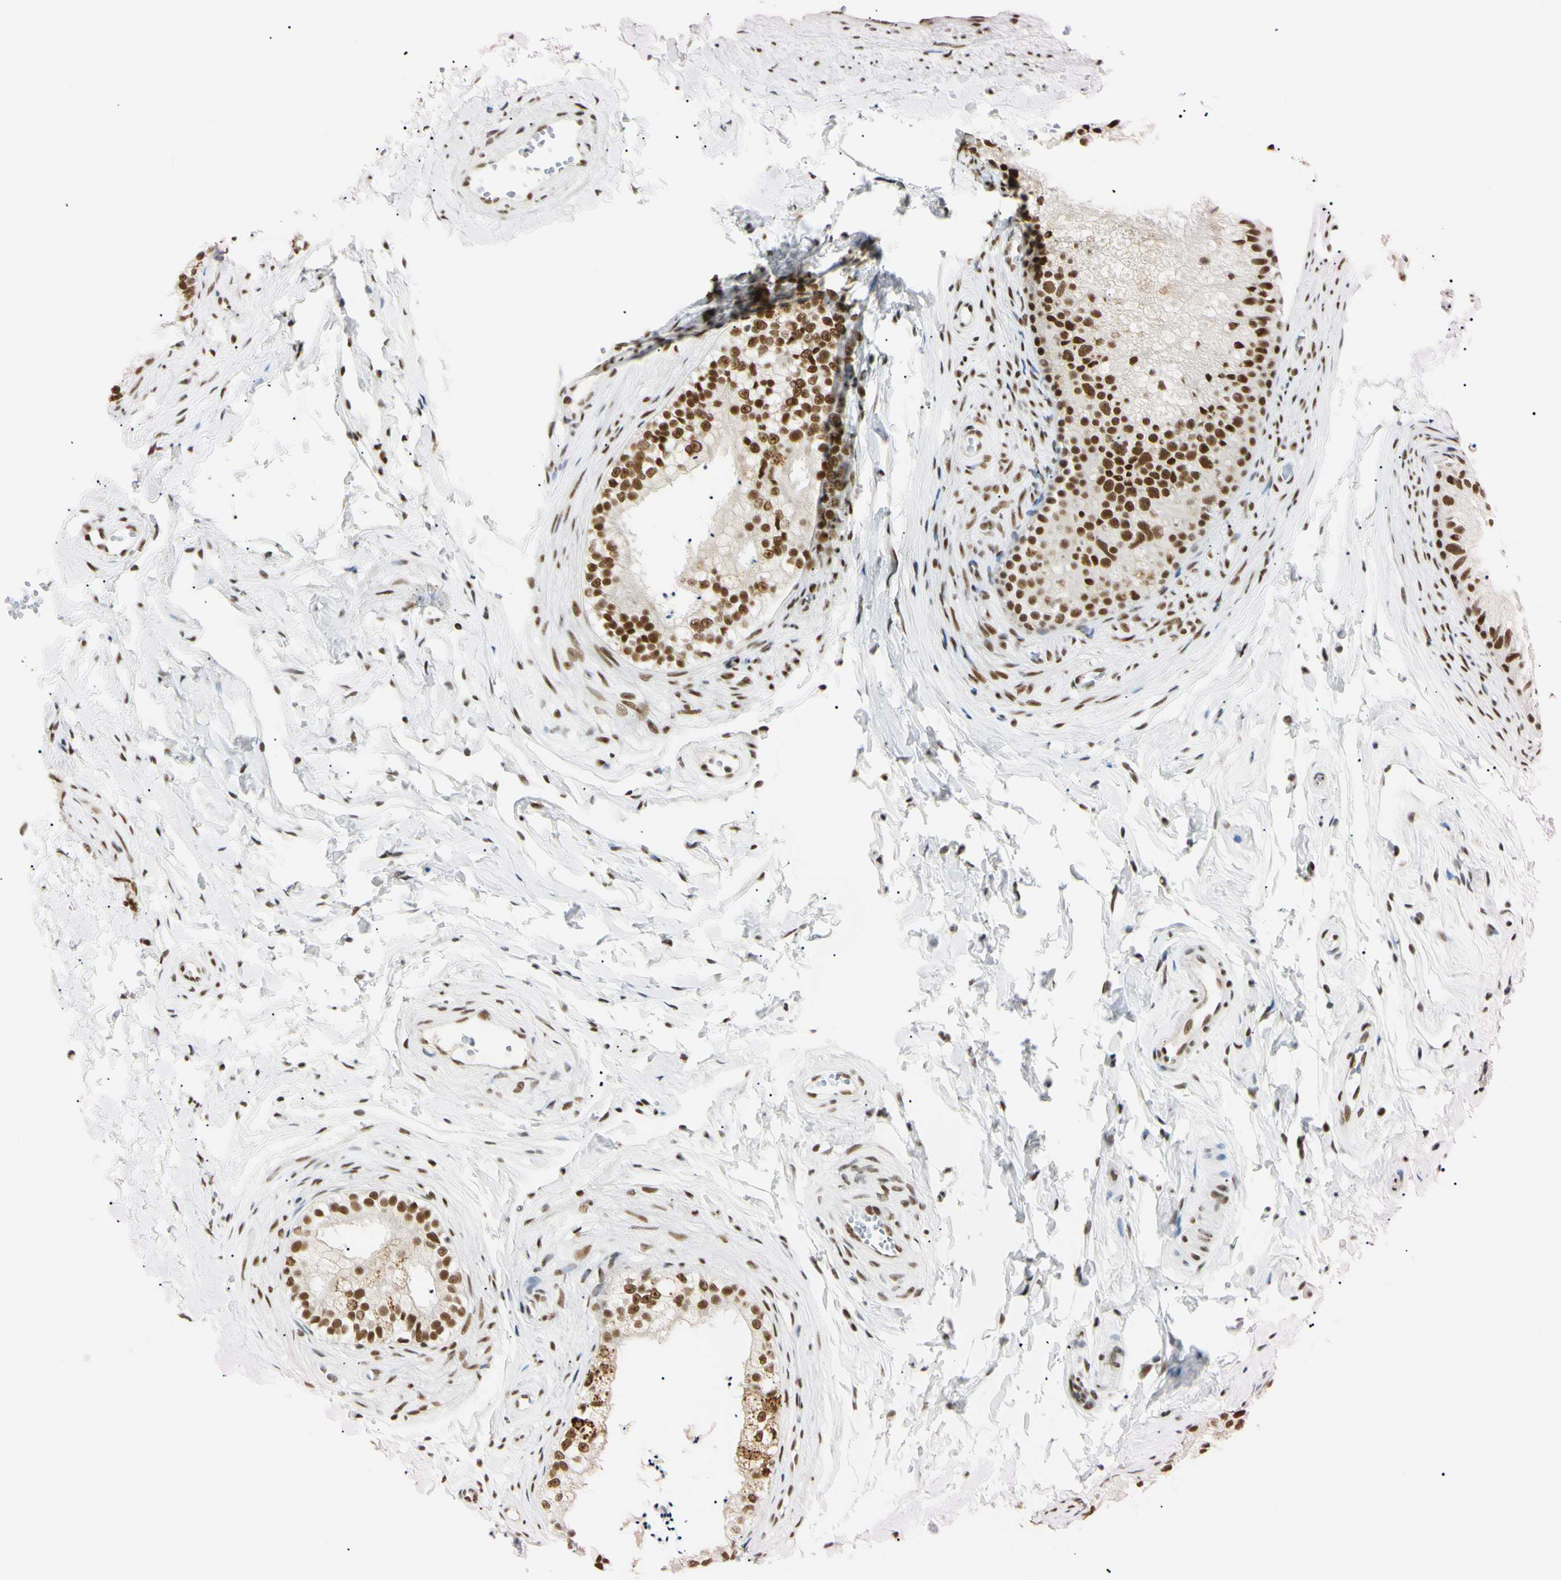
{"staining": {"intensity": "strong", "quantity": ">75%", "location": "nuclear"}, "tissue": "epididymis", "cell_type": "Glandular cells", "image_type": "normal", "snomed": [{"axis": "morphology", "description": "Normal tissue, NOS"}, {"axis": "topography", "description": "Epididymis"}], "caption": "Benign epididymis exhibits strong nuclear expression in about >75% of glandular cells (brown staining indicates protein expression, while blue staining denotes nuclei)..", "gene": "ZNF134", "patient": {"sex": "male", "age": 56}}